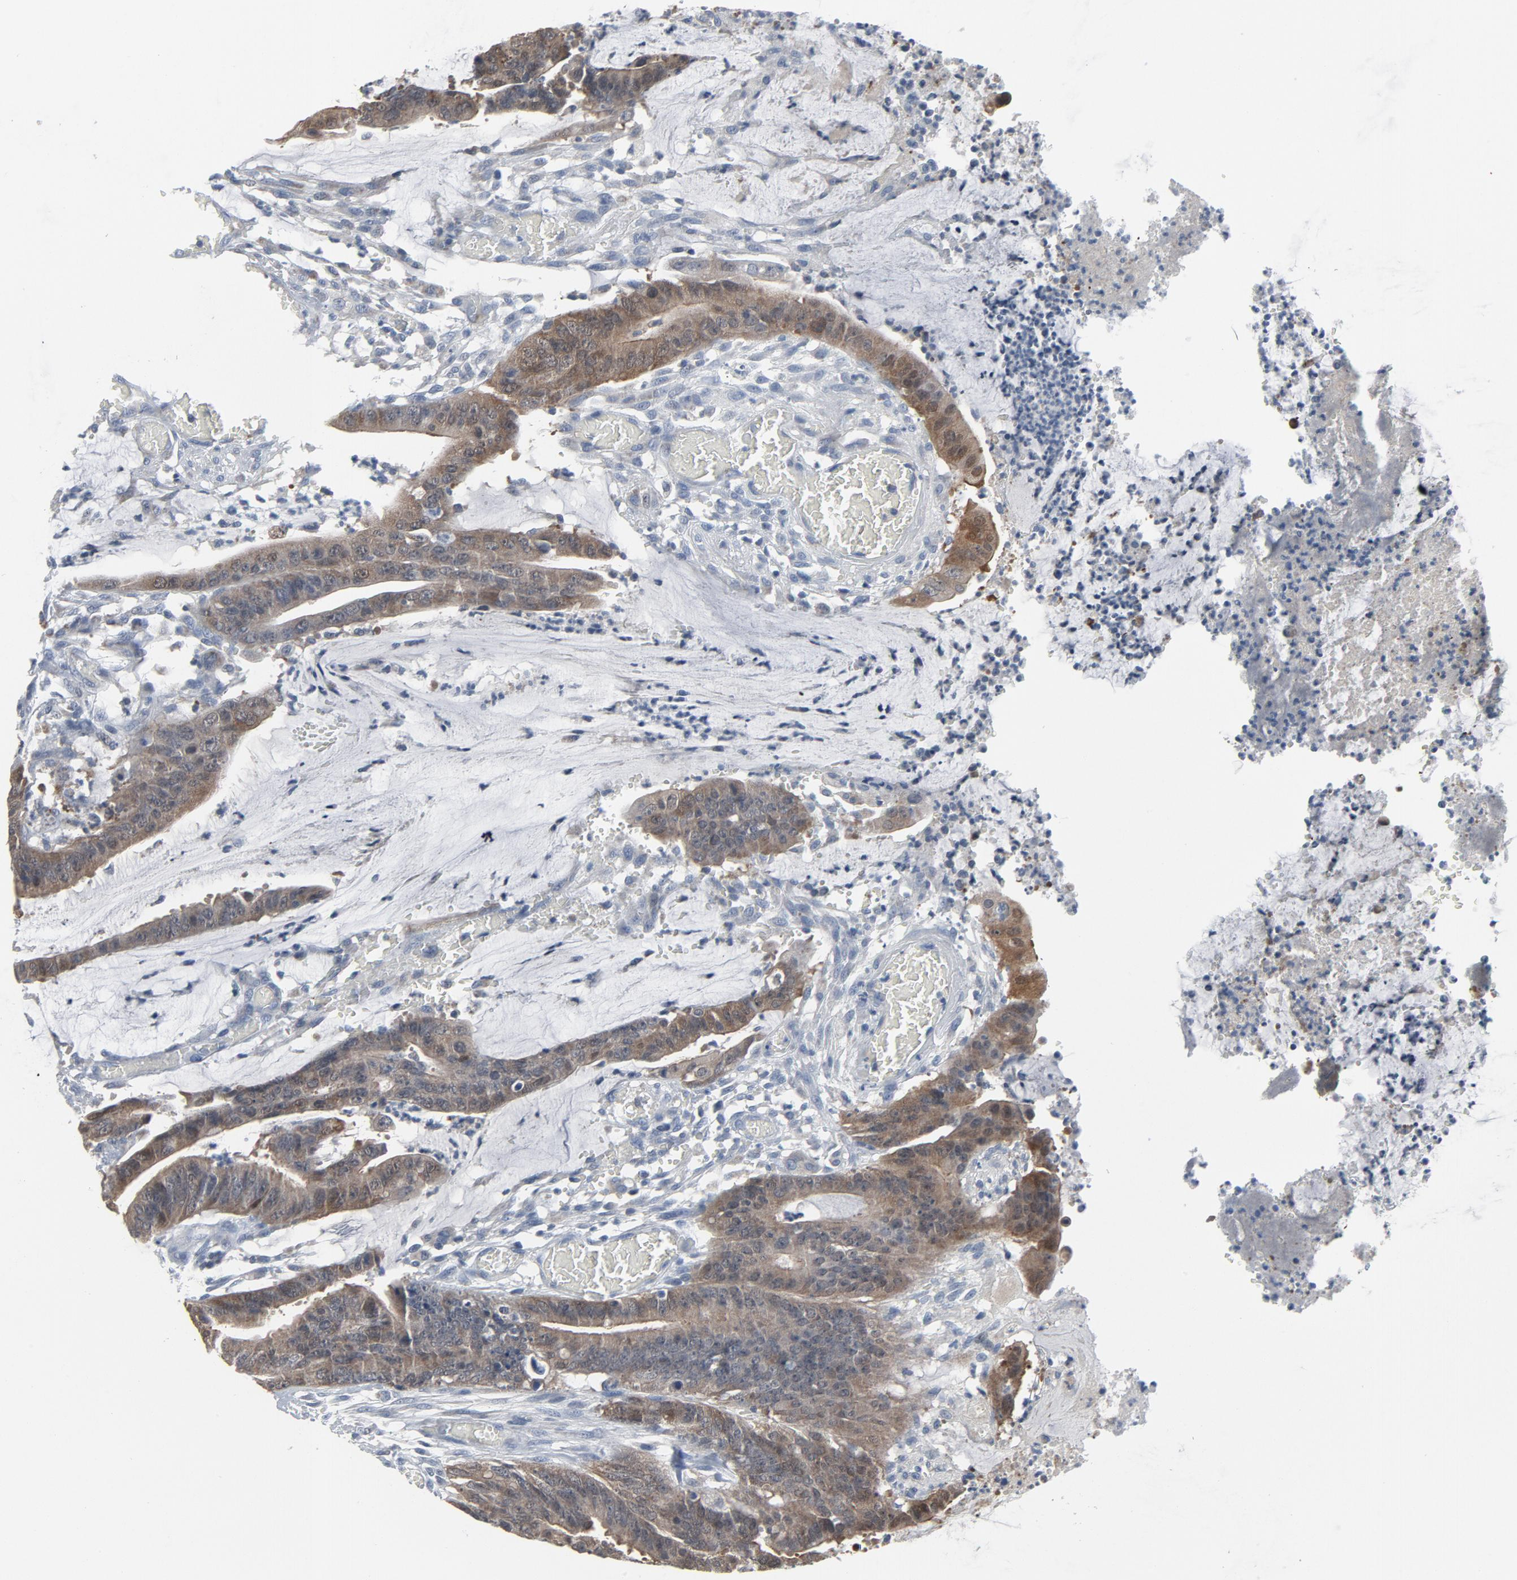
{"staining": {"intensity": "moderate", "quantity": ">75%", "location": "cytoplasmic/membranous,nuclear"}, "tissue": "colorectal cancer", "cell_type": "Tumor cells", "image_type": "cancer", "snomed": [{"axis": "morphology", "description": "Adenocarcinoma, NOS"}, {"axis": "topography", "description": "Rectum"}], "caption": "Colorectal adenocarcinoma stained for a protein (brown) shows moderate cytoplasmic/membranous and nuclear positive staining in about >75% of tumor cells.", "gene": "GPX2", "patient": {"sex": "female", "age": 66}}